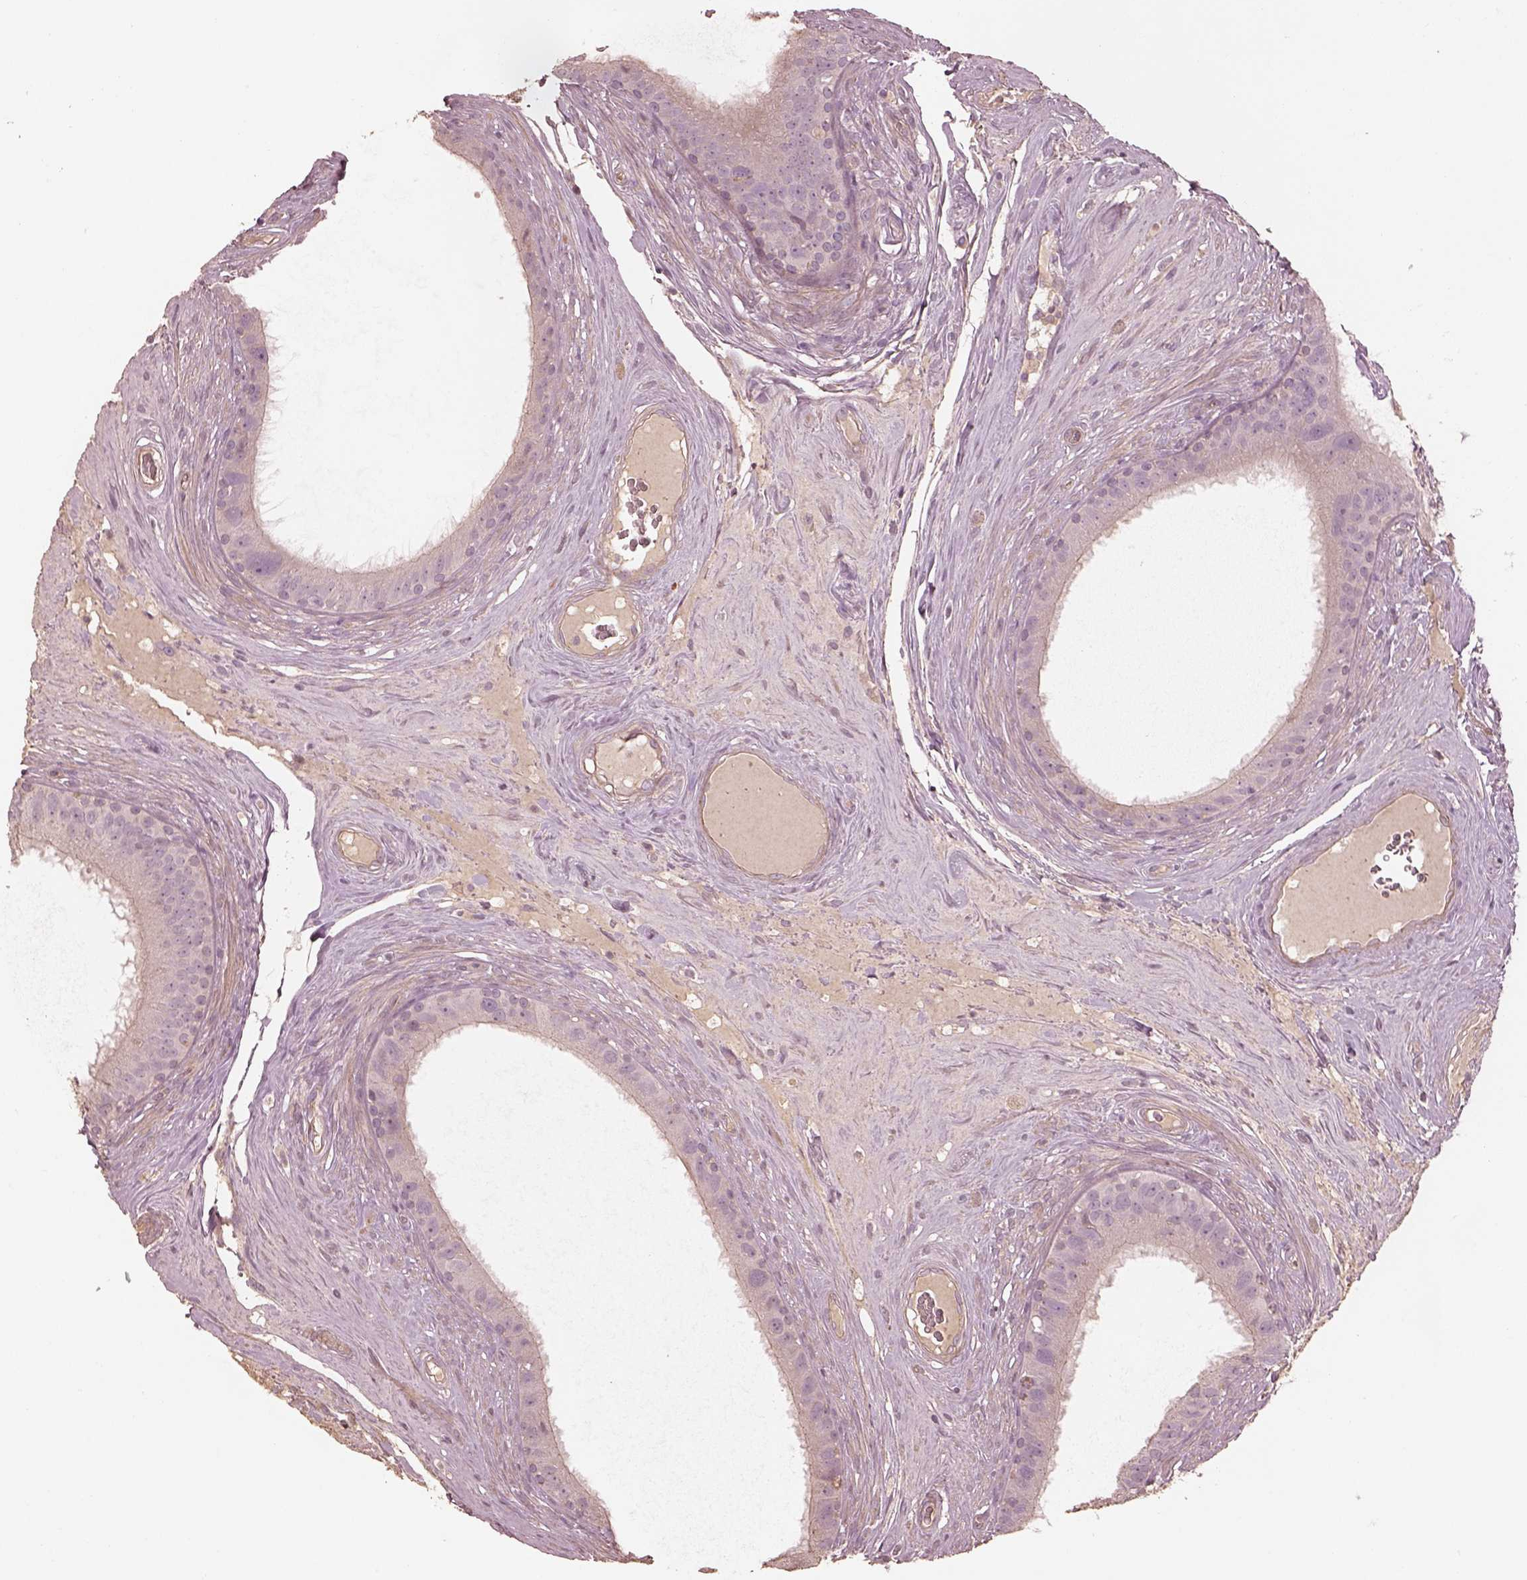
{"staining": {"intensity": "weak", "quantity": "25%-75%", "location": "cytoplasmic/membranous"}, "tissue": "epididymis", "cell_type": "Glandular cells", "image_type": "normal", "snomed": [{"axis": "morphology", "description": "Normal tissue, NOS"}, {"axis": "topography", "description": "Epididymis"}], "caption": "Unremarkable epididymis displays weak cytoplasmic/membranous positivity in approximately 25%-75% of glandular cells.", "gene": "OTOGL", "patient": {"sex": "male", "age": 59}}